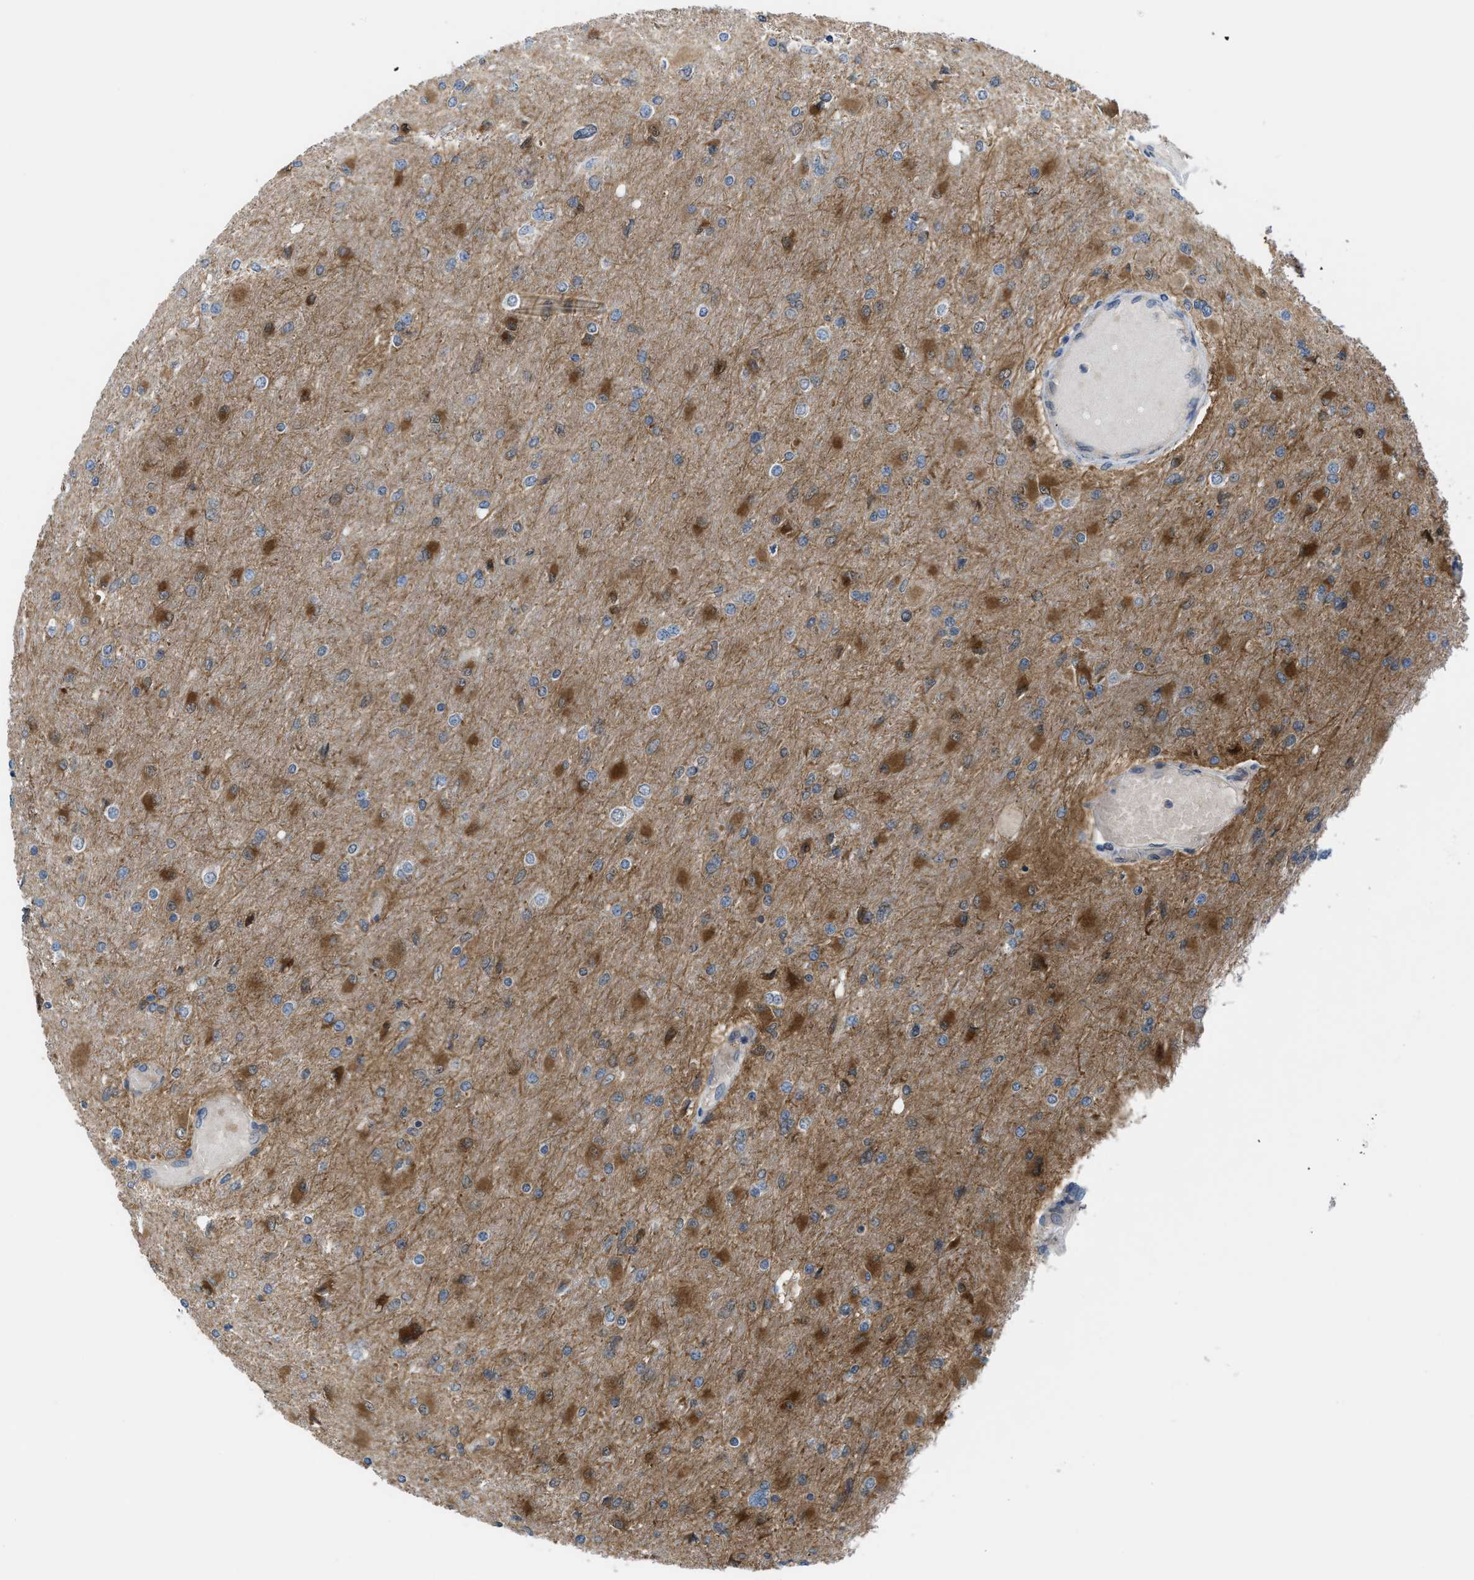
{"staining": {"intensity": "moderate", "quantity": "25%-75%", "location": "cytoplasmic/membranous"}, "tissue": "glioma", "cell_type": "Tumor cells", "image_type": "cancer", "snomed": [{"axis": "morphology", "description": "Glioma, malignant, High grade"}, {"axis": "topography", "description": "Cerebral cortex"}], "caption": "Immunohistochemical staining of human malignant high-grade glioma shows moderate cytoplasmic/membranous protein positivity in about 25%-75% of tumor cells.", "gene": "BAZ2B", "patient": {"sex": "female", "age": 36}}